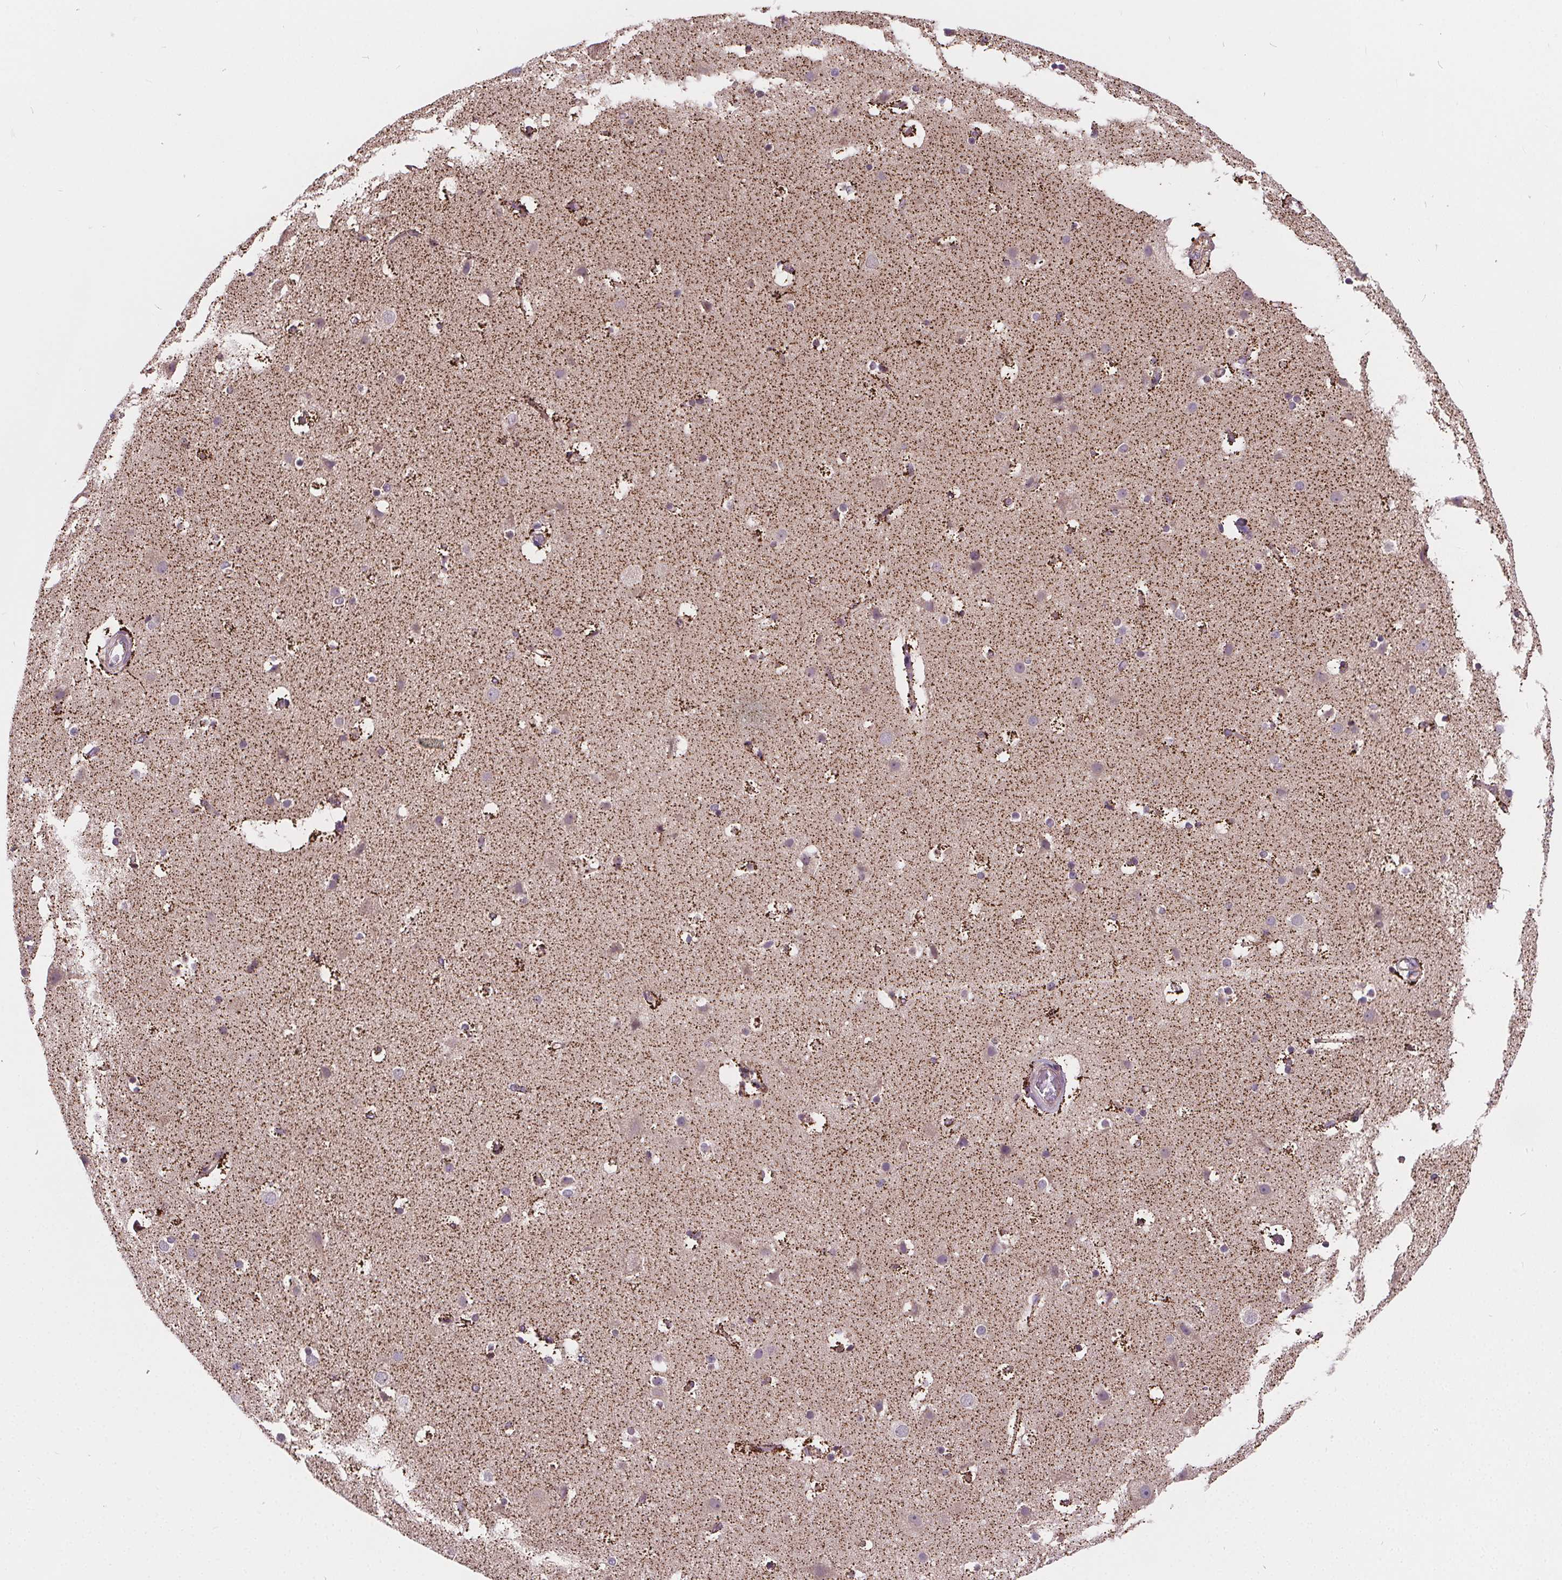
{"staining": {"intensity": "moderate", "quantity": "25%-75%", "location": "cytoplasmic/membranous"}, "tissue": "cerebral cortex", "cell_type": "Endothelial cells", "image_type": "normal", "snomed": [{"axis": "morphology", "description": "Normal tissue, NOS"}, {"axis": "topography", "description": "Cerebral cortex"}], "caption": "Cerebral cortex stained with a brown dye demonstrates moderate cytoplasmic/membranous positive expression in about 25%-75% of endothelial cells.", "gene": "GOLT1B", "patient": {"sex": "female", "age": 52}}